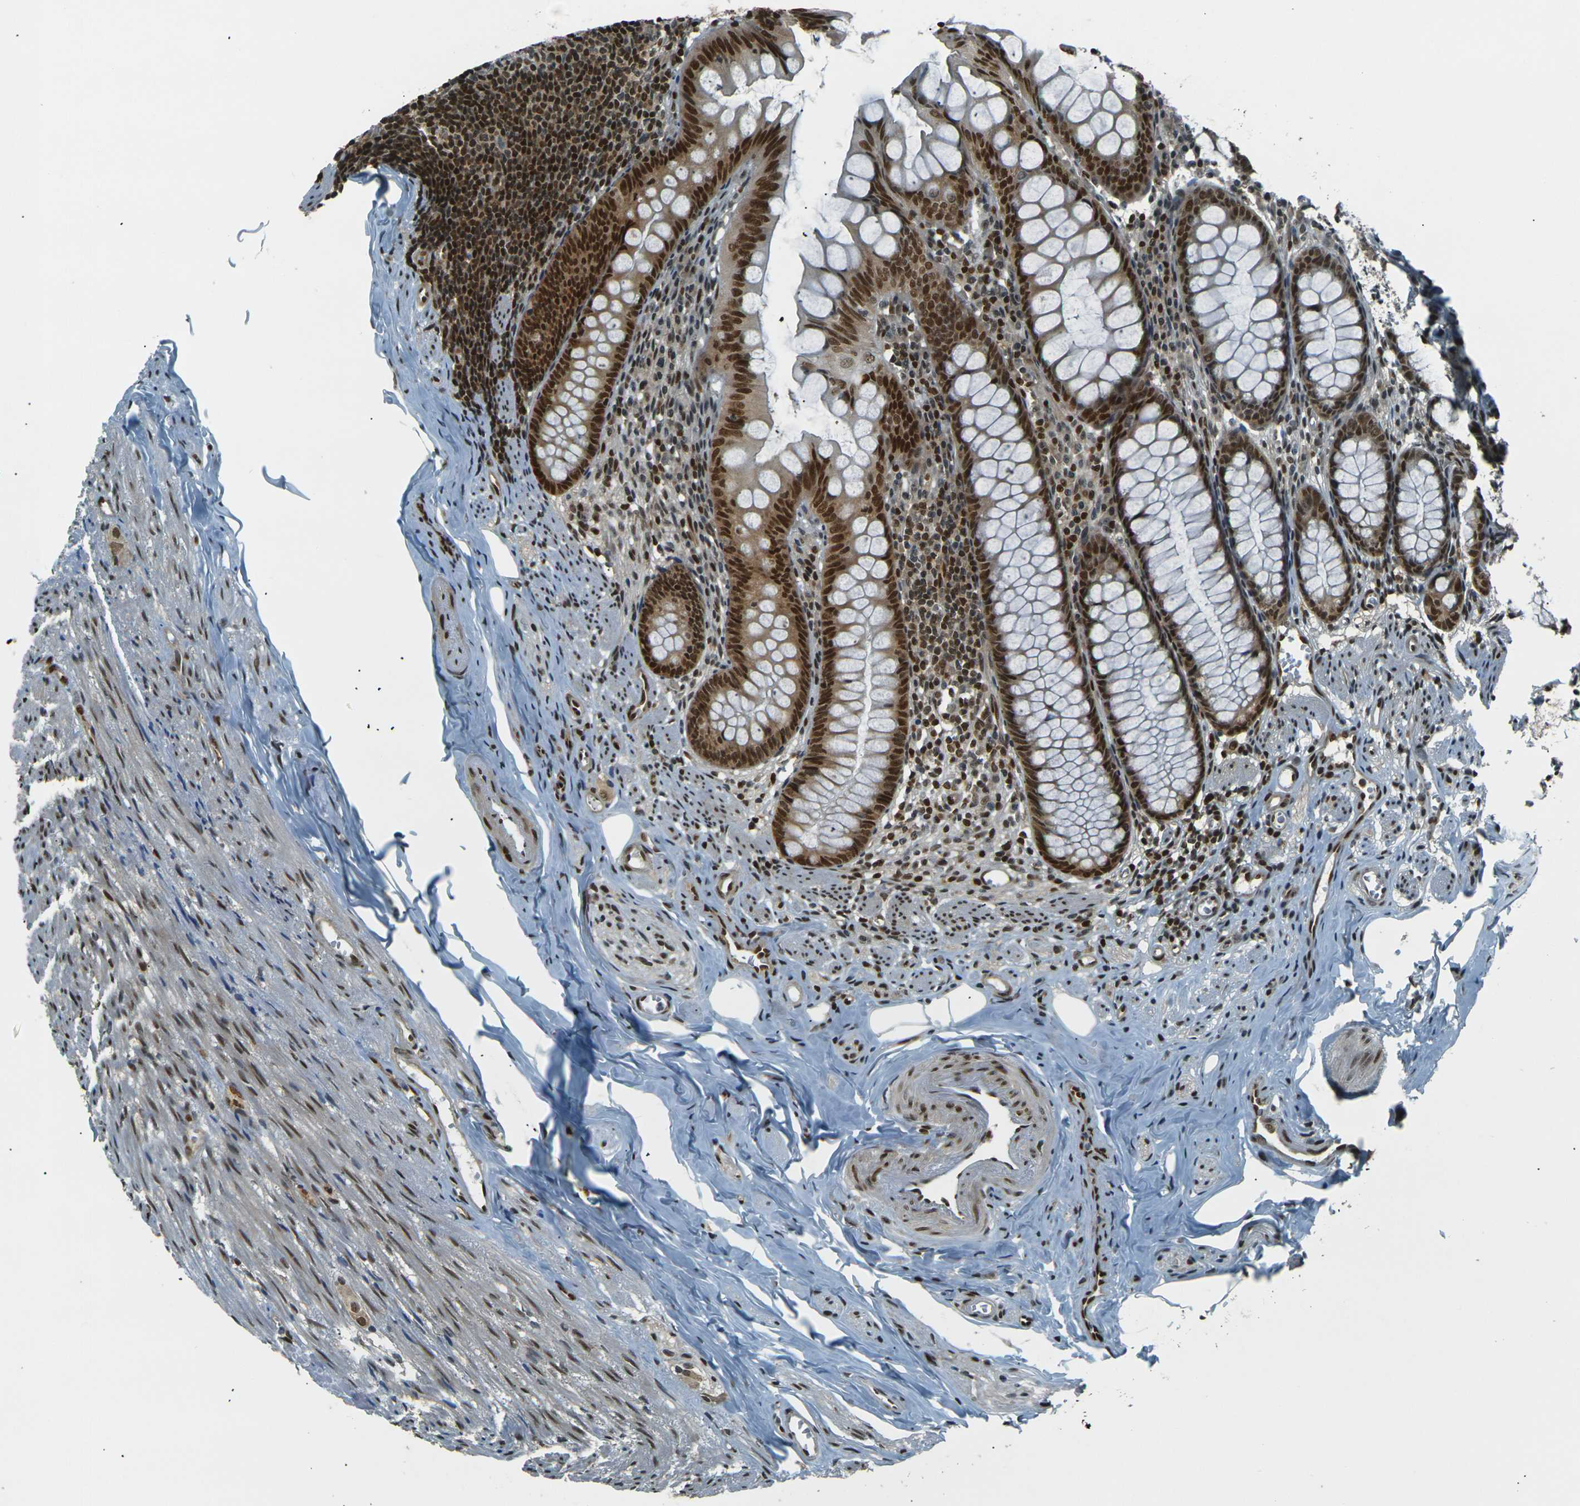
{"staining": {"intensity": "strong", "quantity": ">75%", "location": "cytoplasmic/membranous,nuclear"}, "tissue": "appendix", "cell_type": "Glandular cells", "image_type": "normal", "snomed": [{"axis": "morphology", "description": "Normal tissue, NOS"}, {"axis": "topography", "description": "Appendix"}], "caption": "A high-resolution photomicrograph shows immunohistochemistry (IHC) staining of normal appendix, which exhibits strong cytoplasmic/membranous,nuclear positivity in approximately >75% of glandular cells.", "gene": "NHEJ1", "patient": {"sex": "female", "age": 77}}